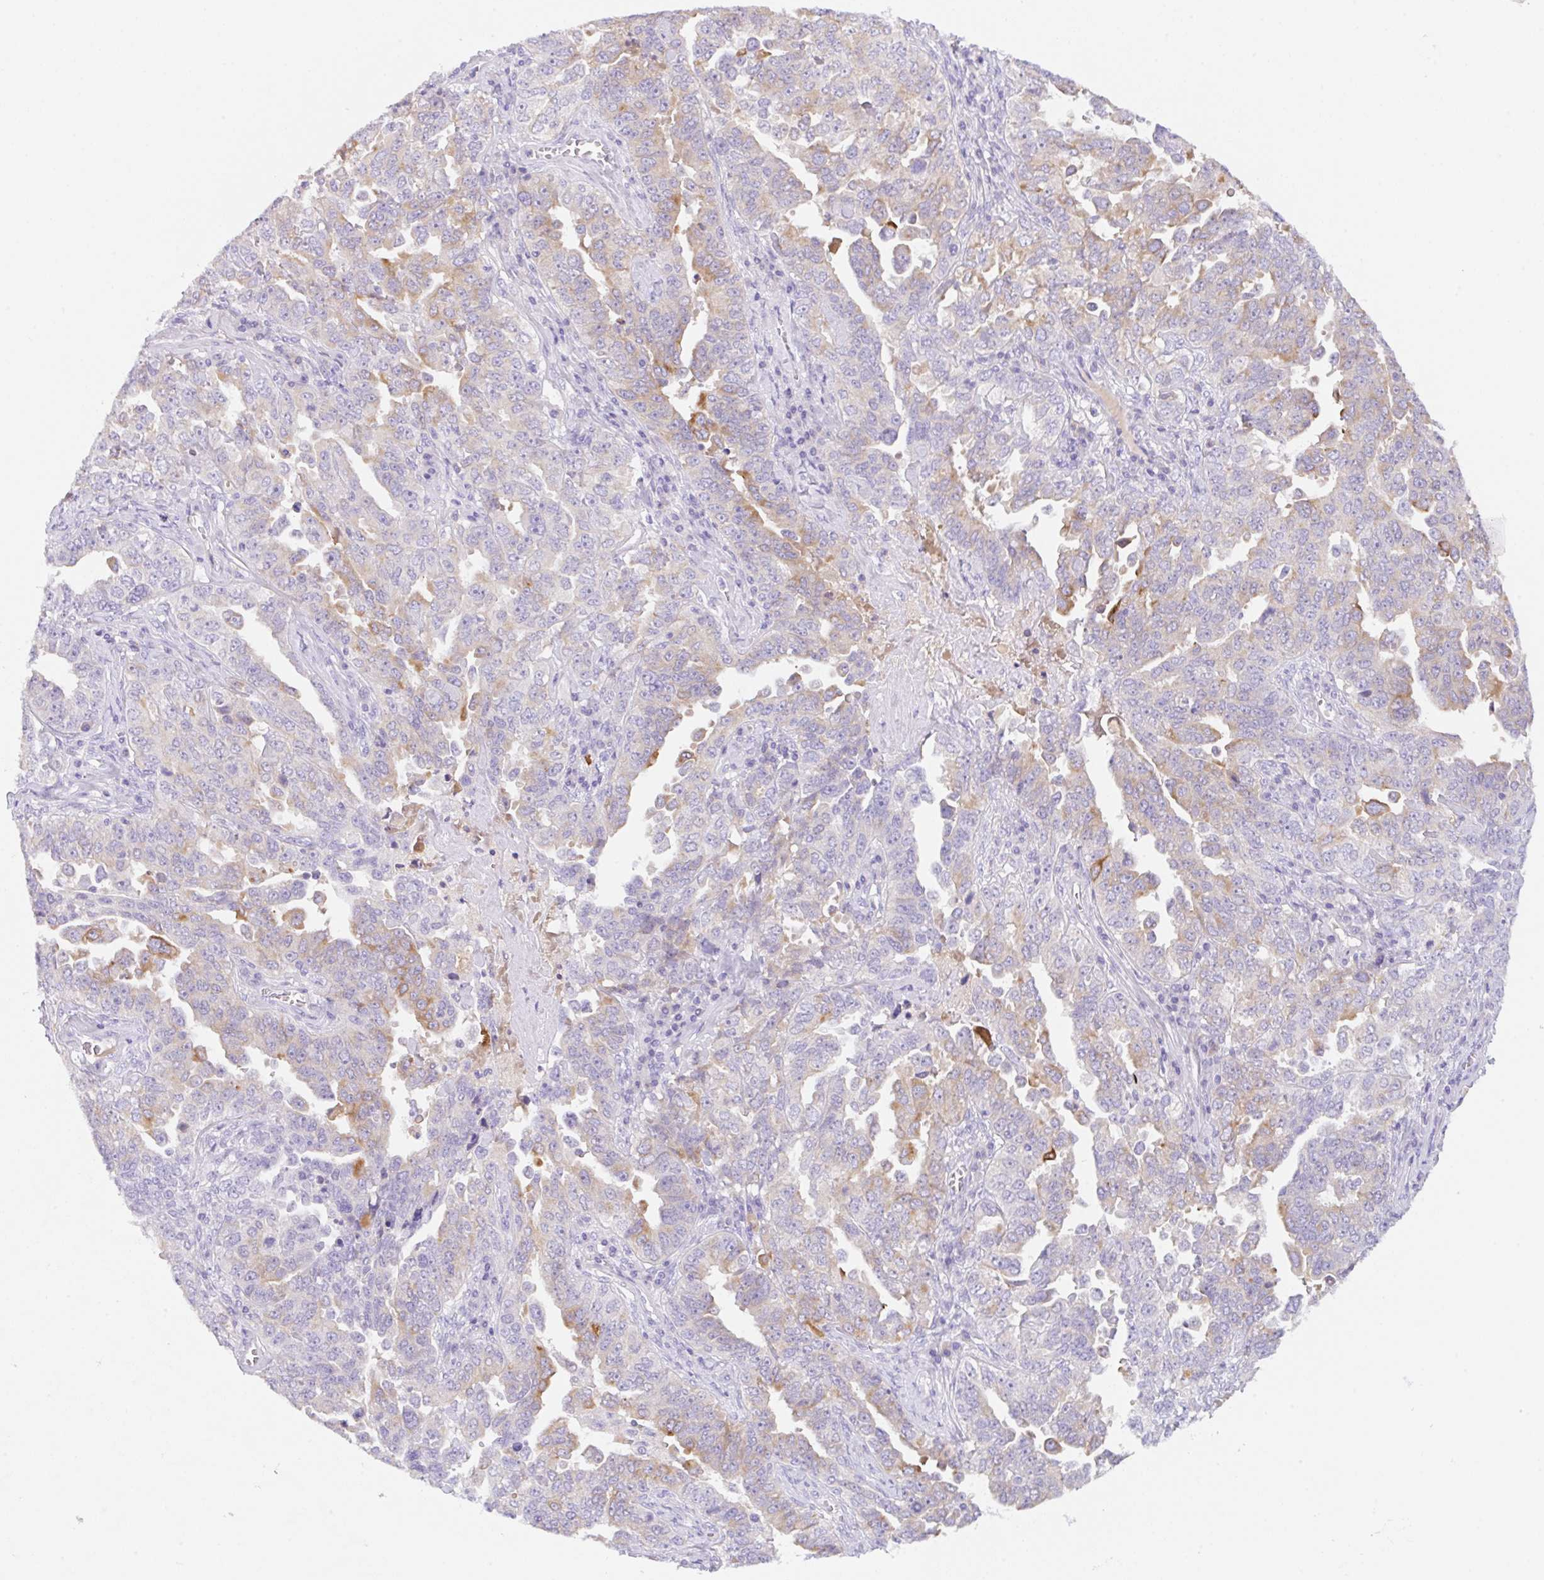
{"staining": {"intensity": "moderate", "quantity": "<25%", "location": "cytoplasmic/membranous"}, "tissue": "ovarian cancer", "cell_type": "Tumor cells", "image_type": "cancer", "snomed": [{"axis": "morphology", "description": "Carcinoma, endometroid"}, {"axis": "topography", "description": "Ovary"}], "caption": "Endometroid carcinoma (ovarian) was stained to show a protein in brown. There is low levels of moderate cytoplasmic/membranous staining in approximately <25% of tumor cells. (Brightfield microscopy of DAB IHC at high magnification).", "gene": "KLK8", "patient": {"sex": "female", "age": 62}}